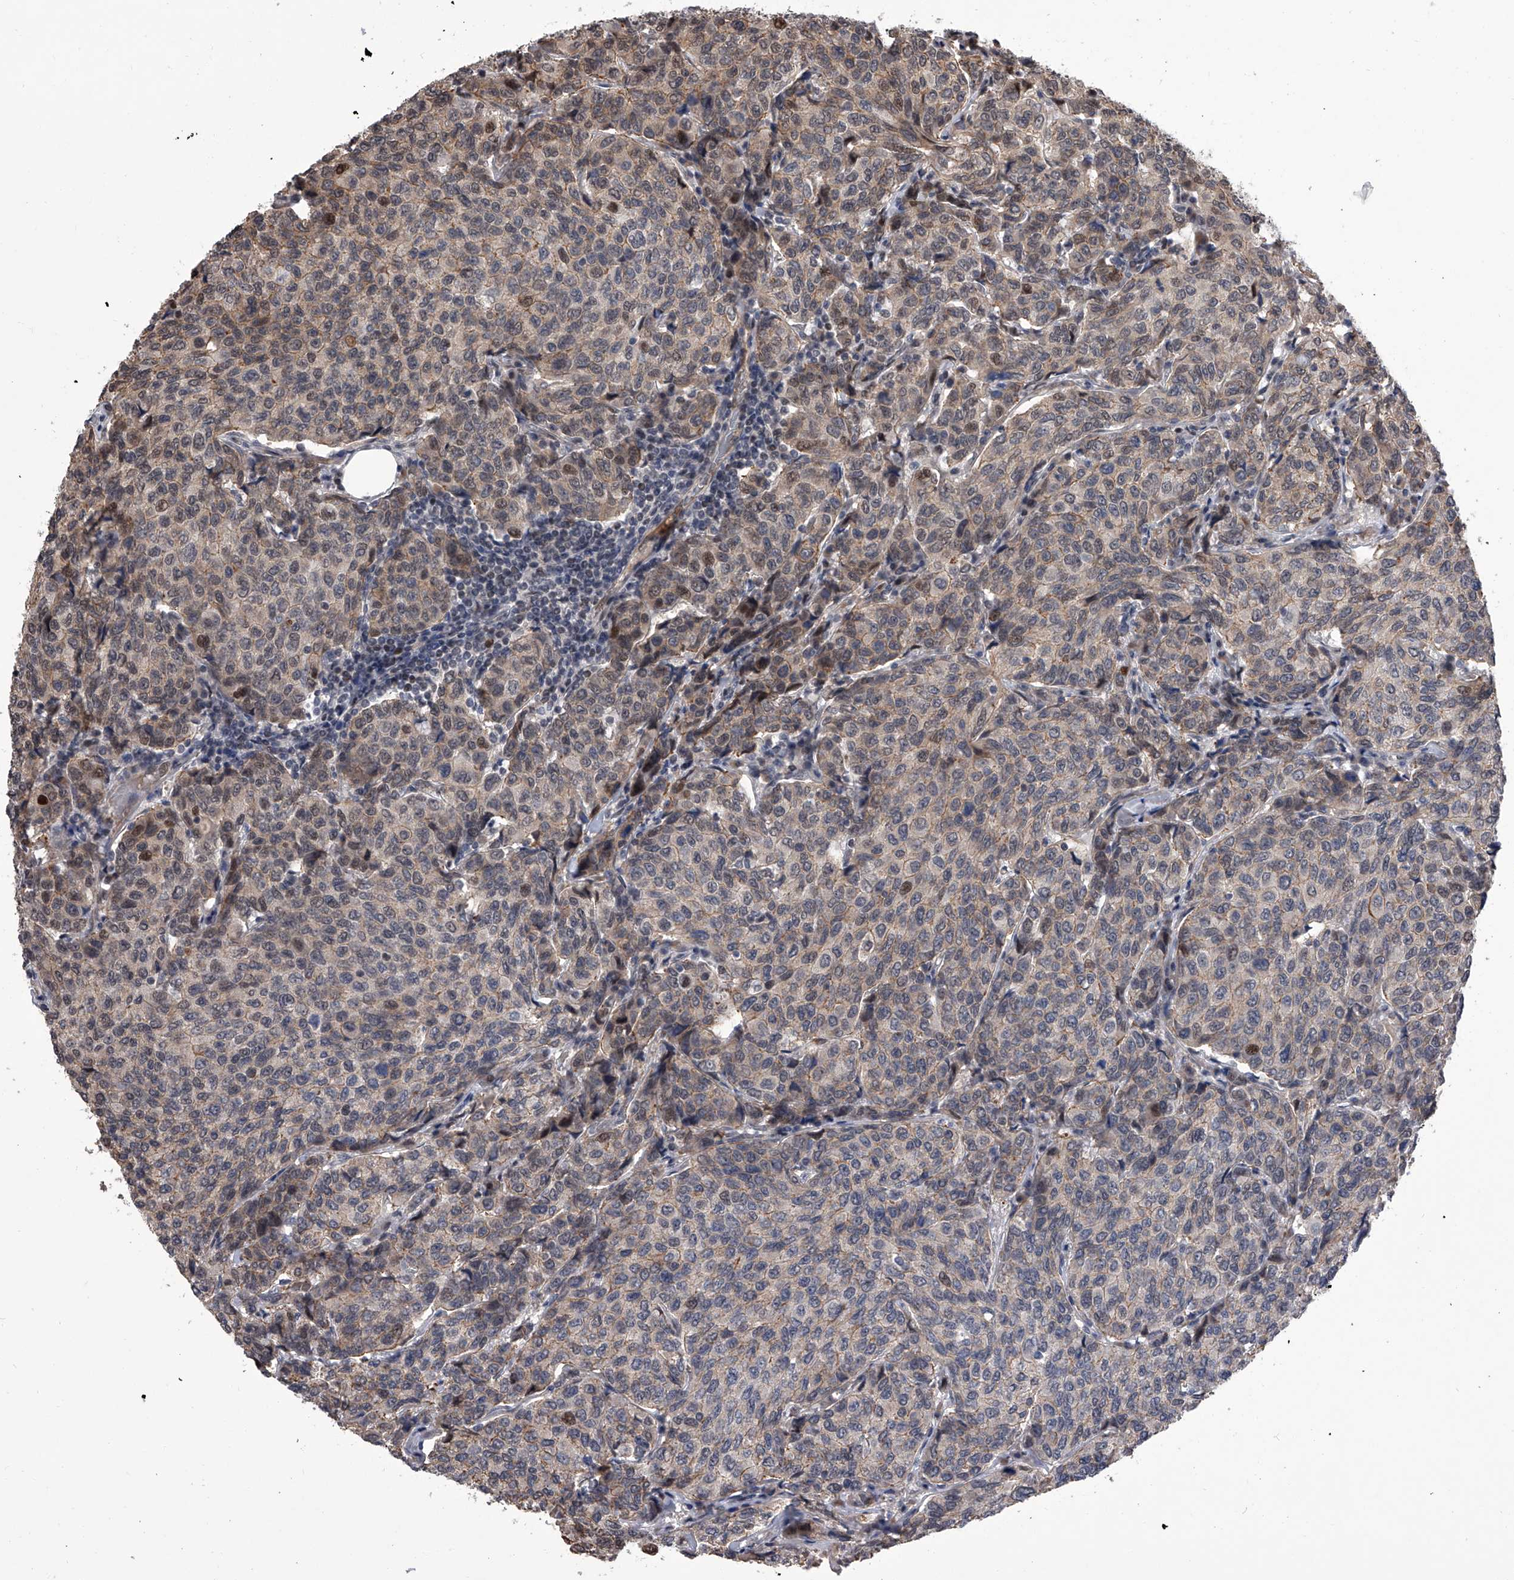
{"staining": {"intensity": "weak", "quantity": "25%-75%", "location": "cytoplasmic/membranous"}, "tissue": "breast cancer", "cell_type": "Tumor cells", "image_type": "cancer", "snomed": [{"axis": "morphology", "description": "Duct carcinoma"}, {"axis": "topography", "description": "Breast"}], "caption": "A high-resolution photomicrograph shows immunohistochemistry (IHC) staining of invasive ductal carcinoma (breast), which demonstrates weak cytoplasmic/membranous staining in about 25%-75% of tumor cells.", "gene": "ZNF426", "patient": {"sex": "female", "age": 55}}